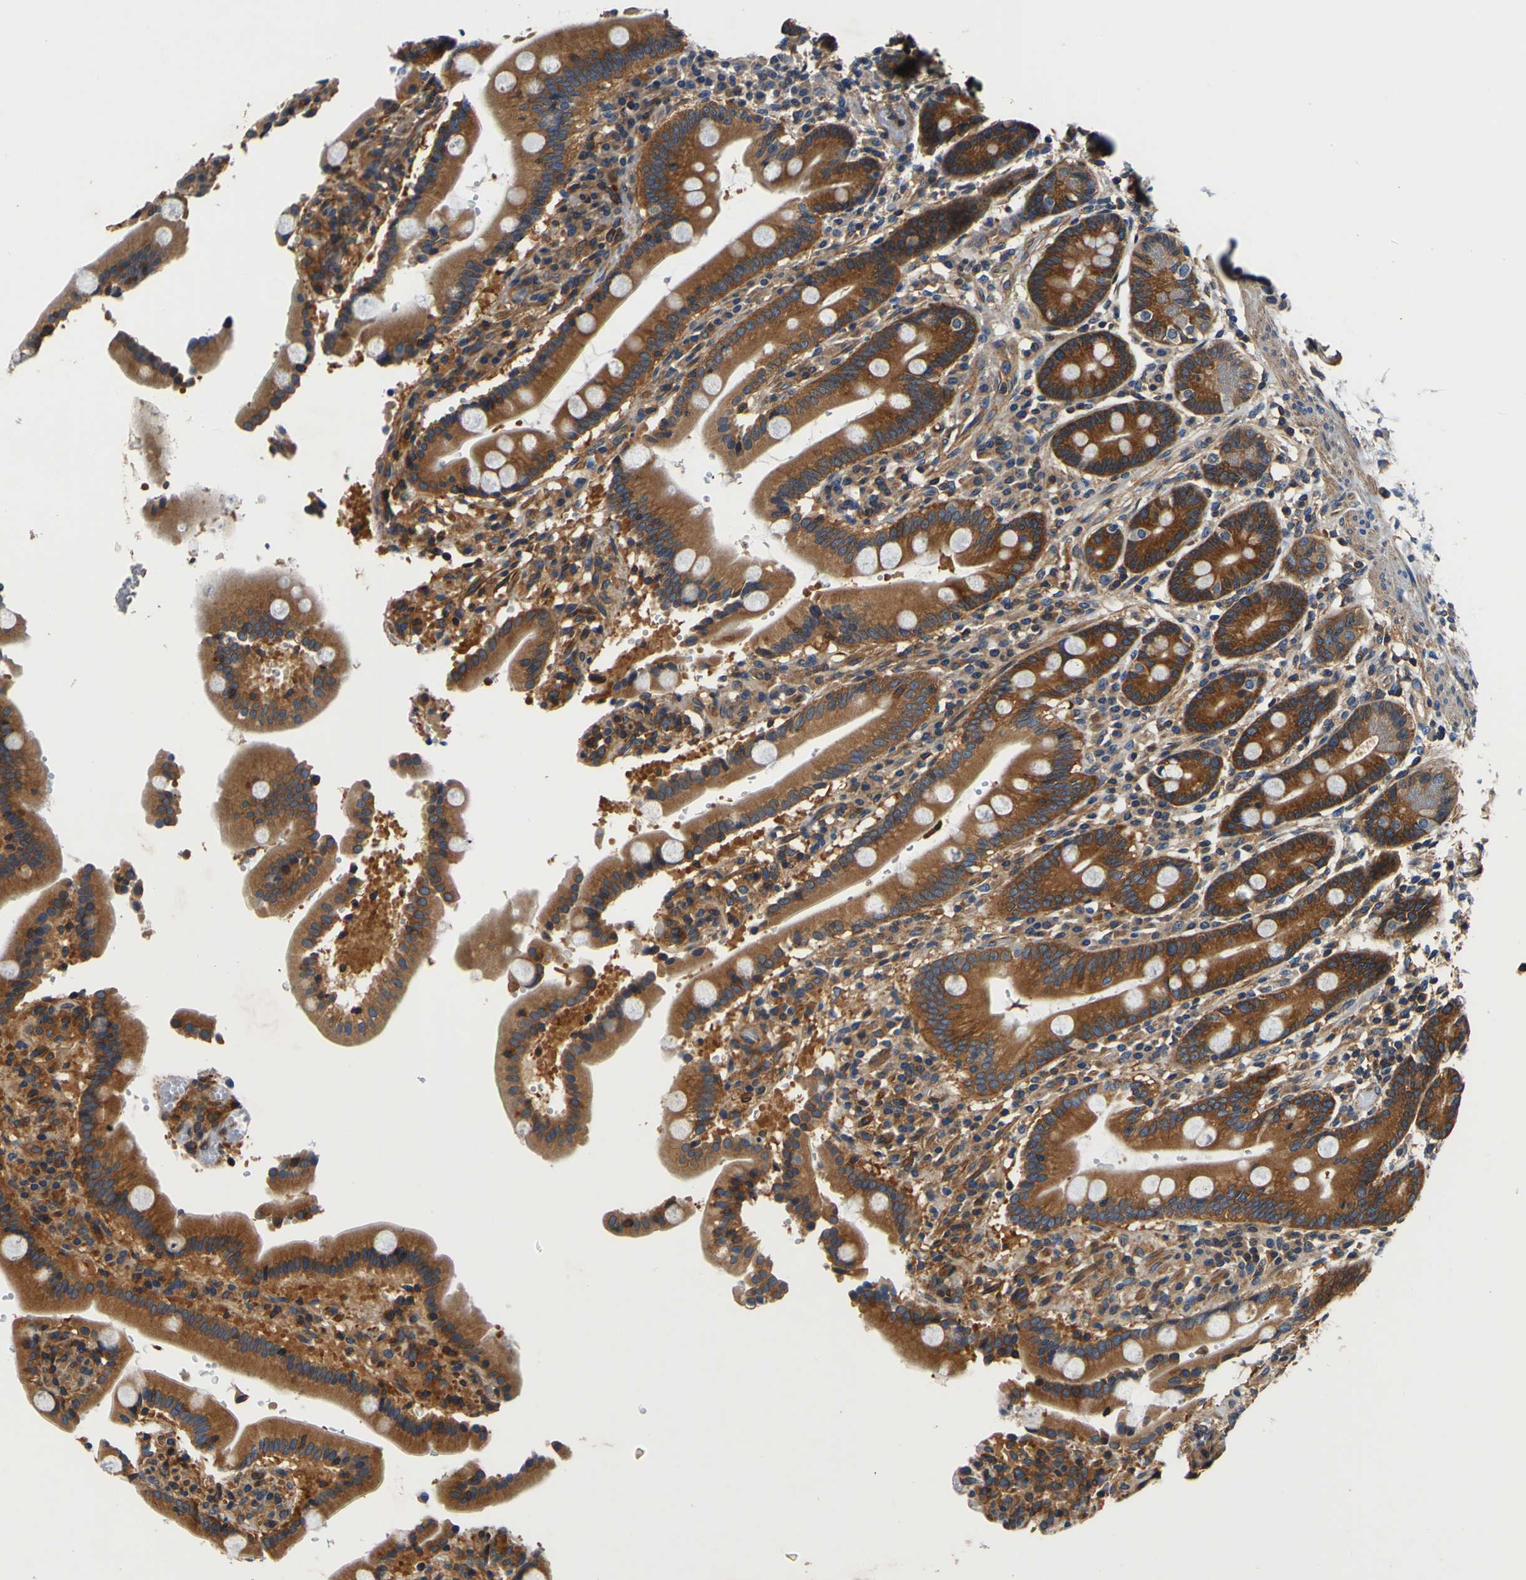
{"staining": {"intensity": "strong", "quantity": ">75%", "location": "cytoplasmic/membranous"}, "tissue": "duodenum", "cell_type": "Glandular cells", "image_type": "normal", "snomed": [{"axis": "morphology", "description": "Normal tissue, NOS"}, {"axis": "topography", "description": "Small intestine, NOS"}], "caption": "Glandular cells display high levels of strong cytoplasmic/membranous positivity in approximately >75% of cells in unremarkable human duodenum. (Stains: DAB (3,3'-diaminobenzidine) in brown, nuclei in blue, Microscopy: brightfield microscopy at high magnification).", "gene": "CNR2", "patient": {"sex": "female", "age": 71}}